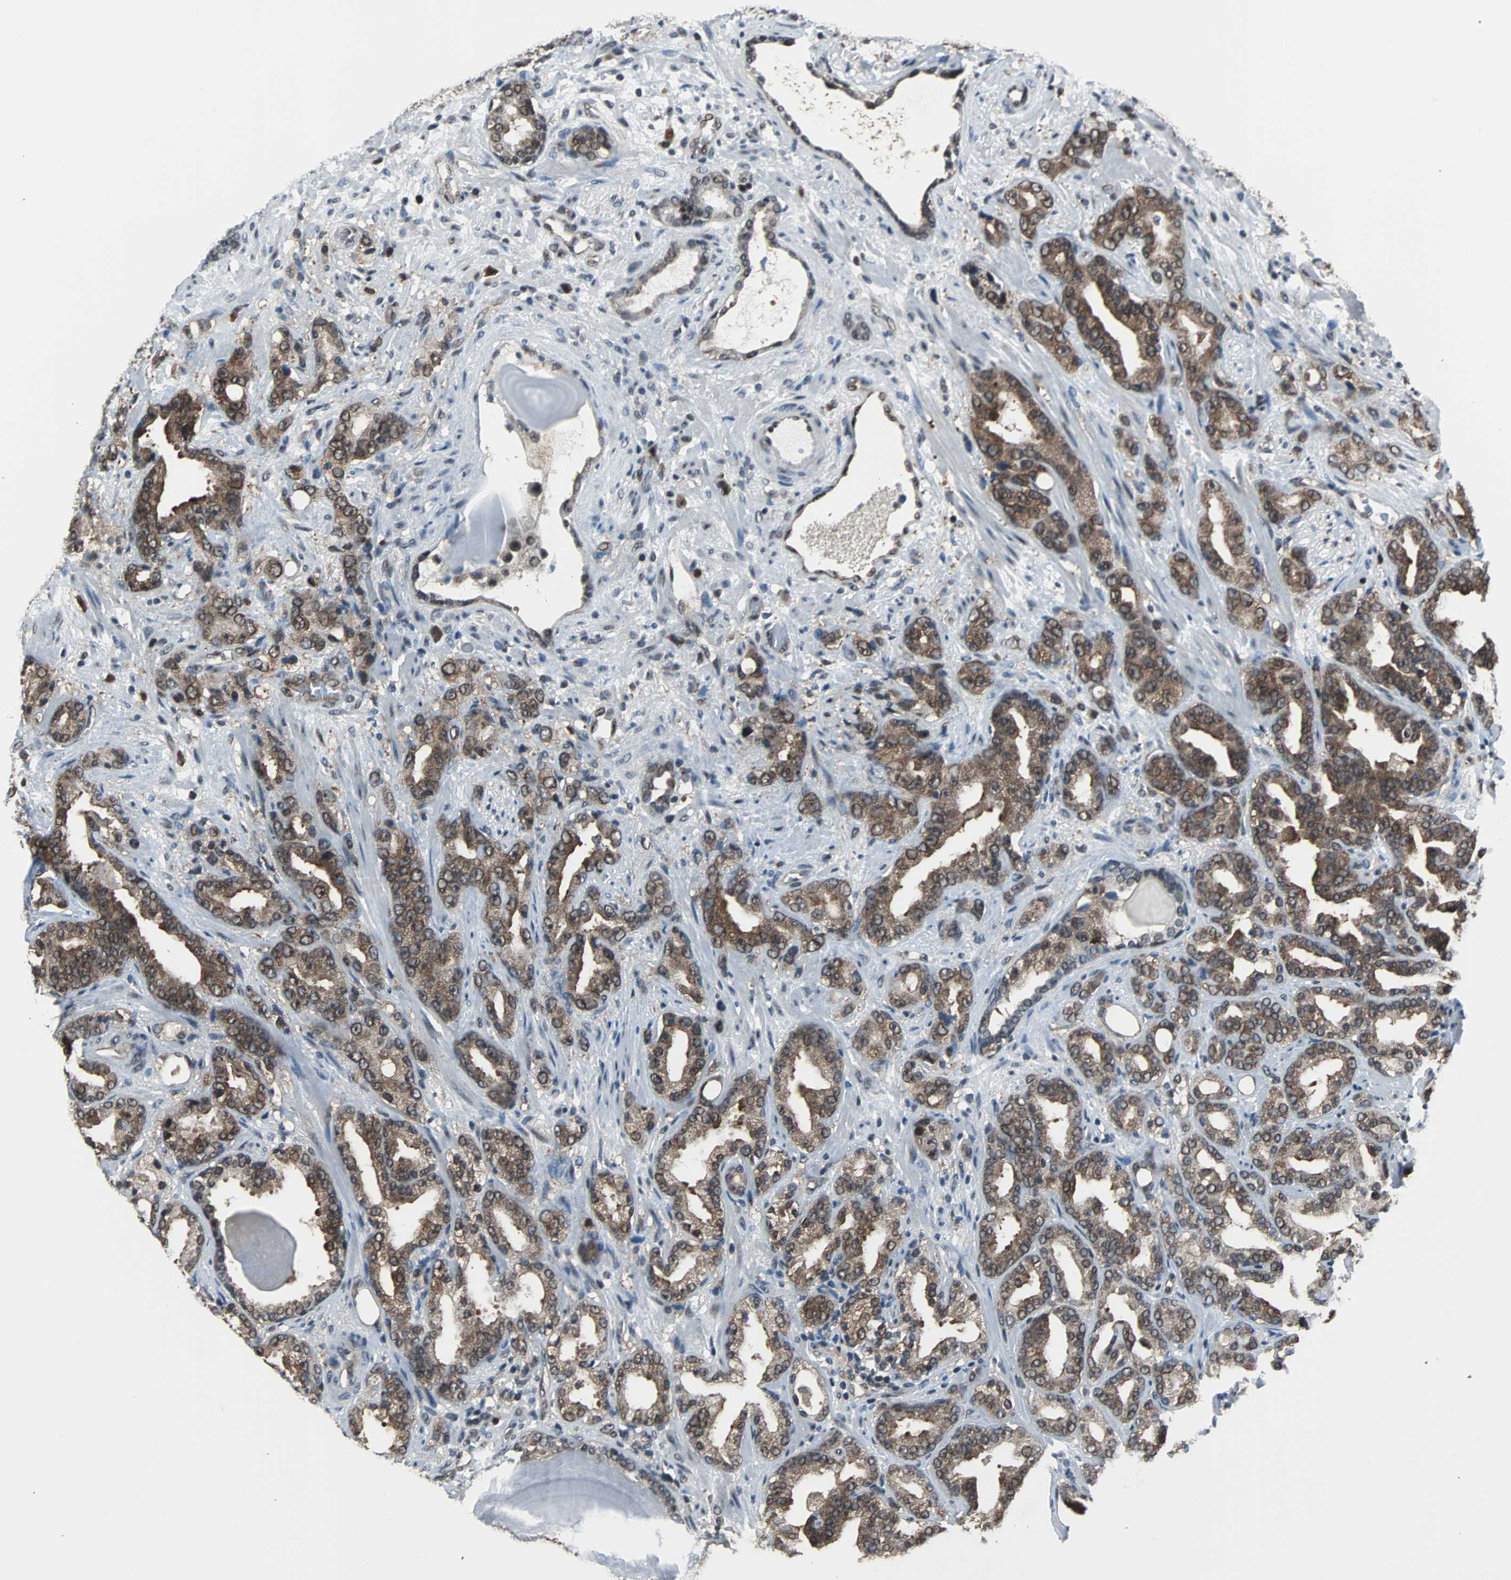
{"staining": {"intensity": "moderate", "quantity": ">75%", "location": "cytoplasmic/membranous,nuclear"}, "tissue": "prostate cancer", "cell_type": "Tumor cells", "image_type": "cancer", "snomed": [{"axis": "morphology", "description": "Adenocarcinoma, Low grade"}, {"axis": "topography", "description": "Prostate"}], "caption": "Protein staining displays moderate cytoplasmic/membranous and nuclear positivity in about >75% of tumor cells in adenocarcinoma (low-grade) (prostate).", "gene": "VCP", "patient": {"sex": "male", "age": 63}}